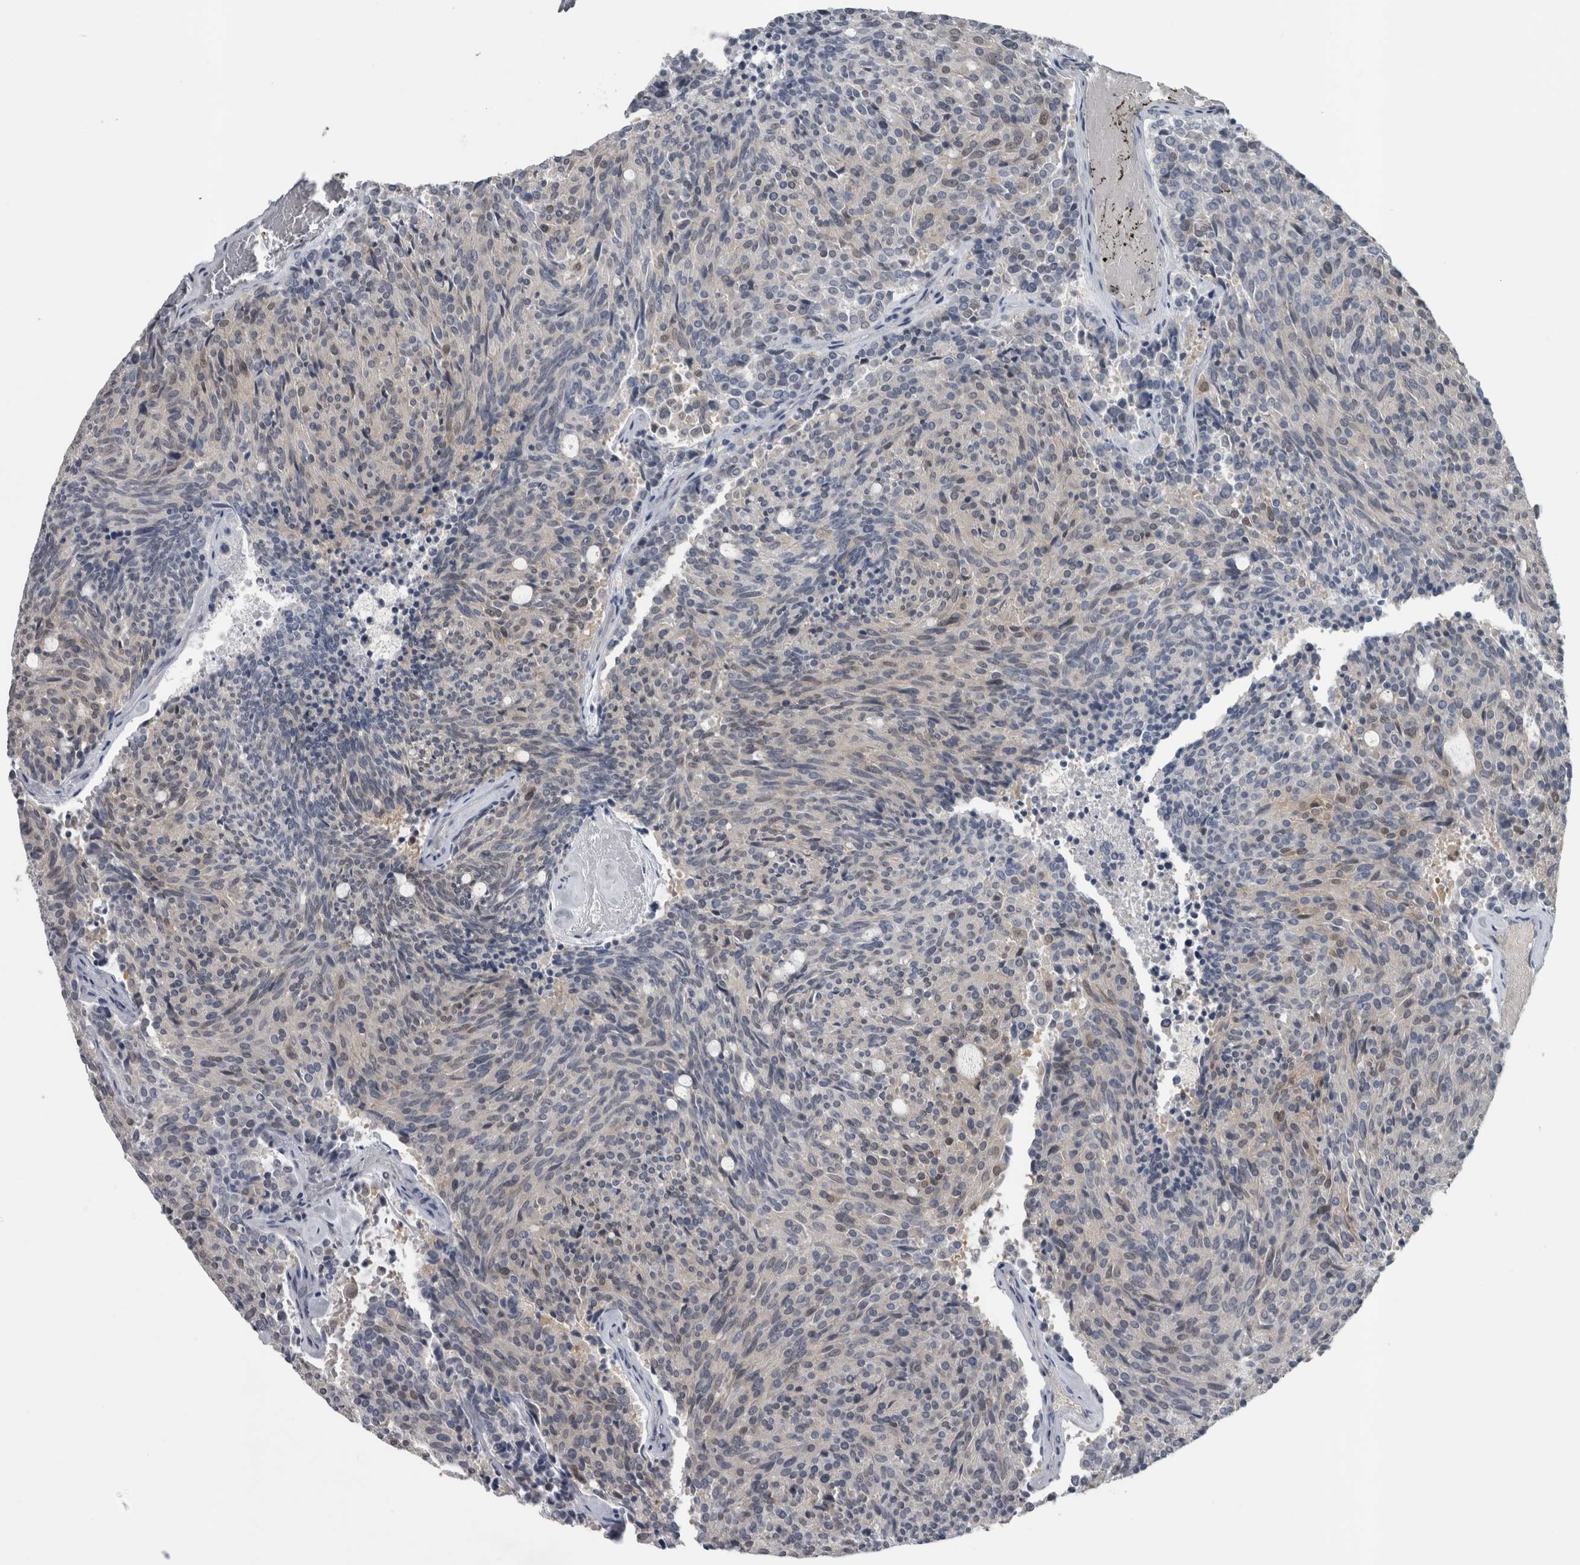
{"staining": {"intensity": "negative", "quantity": "none", "location": "none"}, "tissue": "carcinoid", "cell_type": "Tumor cells", "image_type": "cancer", "snomed": [{"axis": "morphology", "description": "Carcinoid, malignant, NOS"}, {"axis": "topography", "description": "Pancreas"}], "caption": "The image demonstrates no significant staining in tumor cells of carcinoid (malignant).", "gene": "NAPRT", "patient": {"sex": "female", "age": 54}}